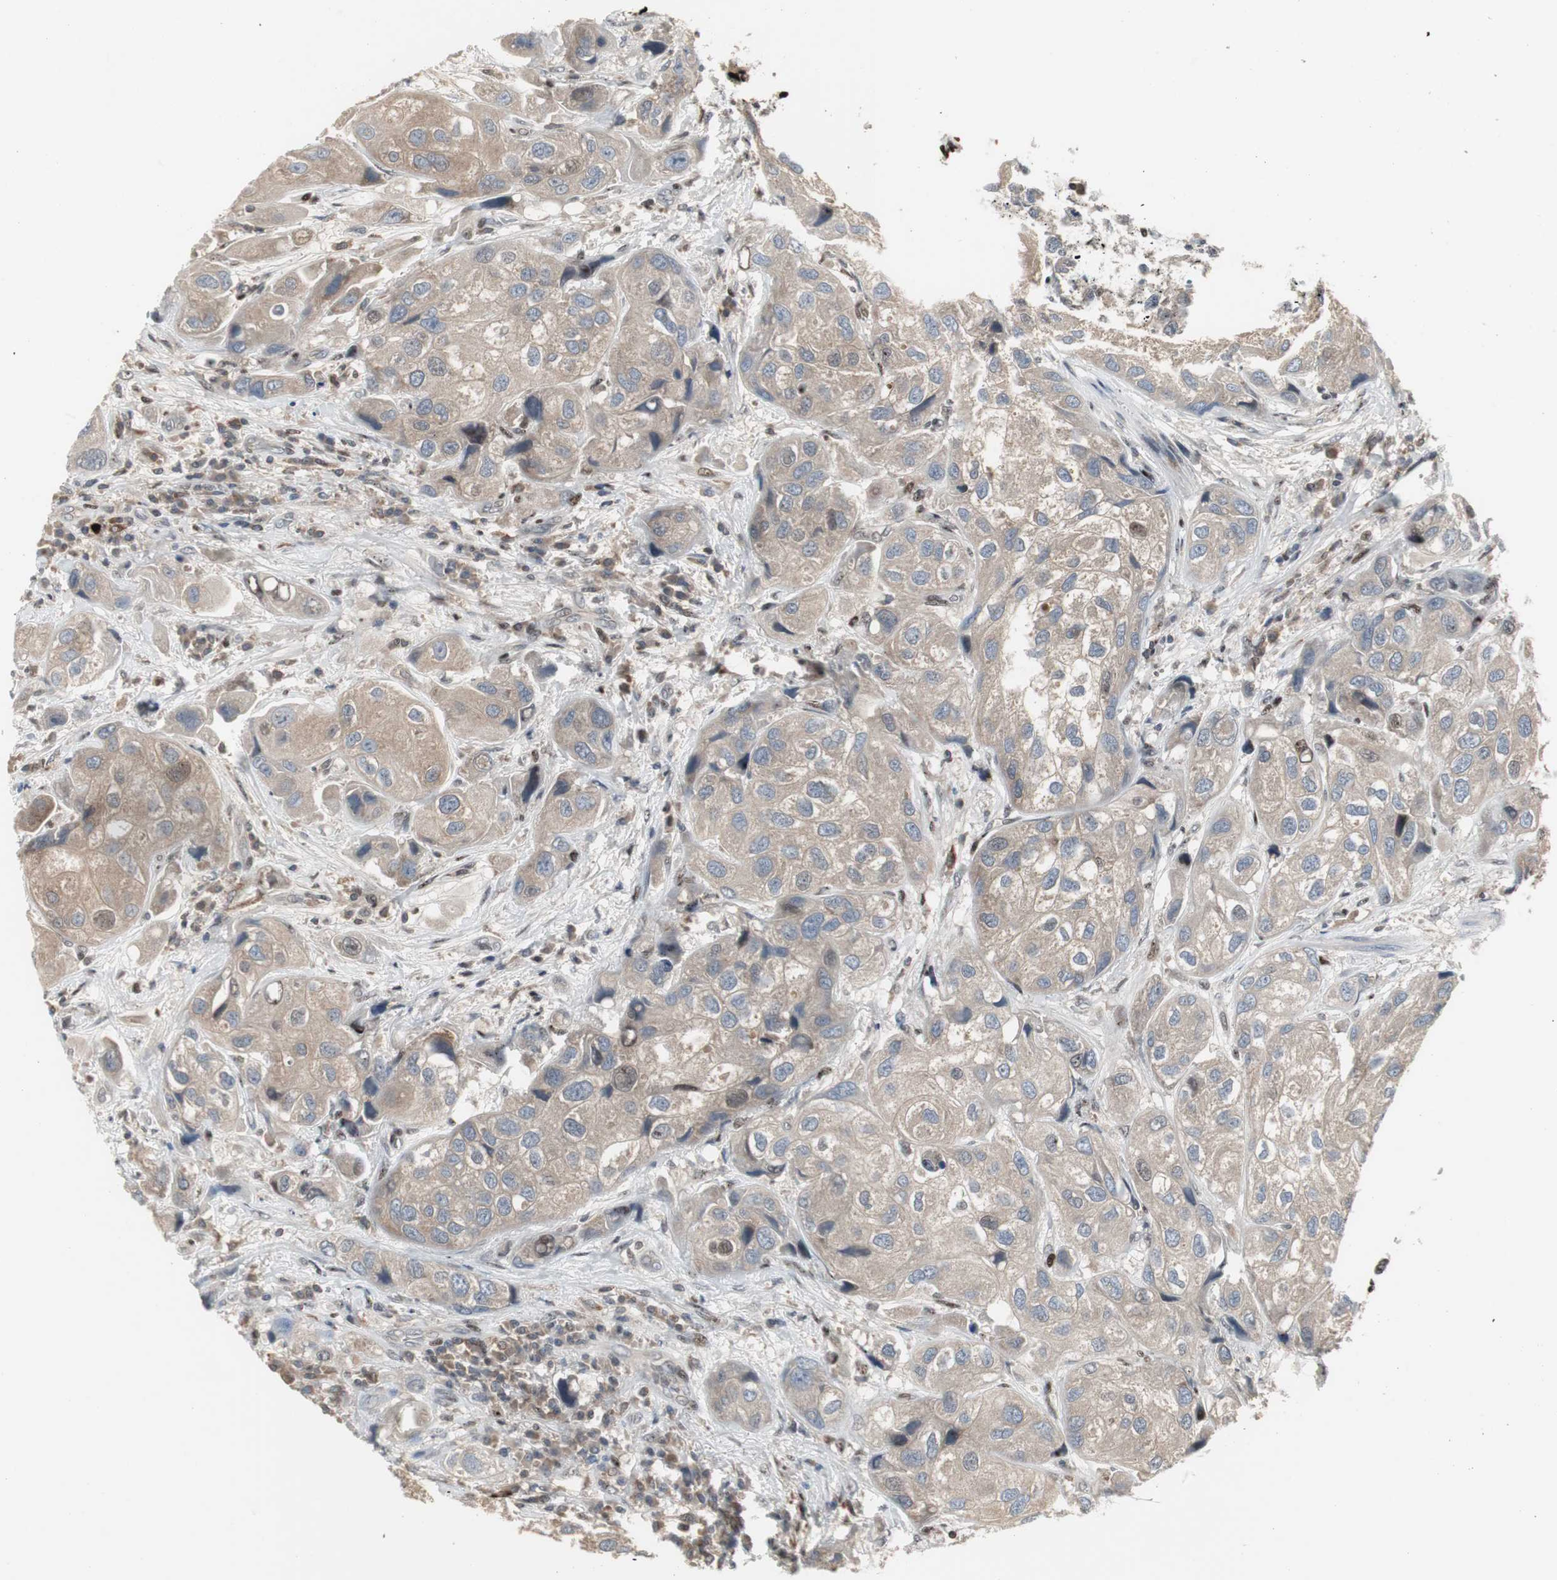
{"staining": {"intensity": "weak", "quantity": ">75%", "location": "cytoplasmic/membranous"}, "tissue": "urothelial cancer", "cell_type": "Tumor cells", "image_type": "cancer", "snomed": [{"axis": "morphology", "description": "Urothelial carcinoma, High grade"}, {"axis": "topography", "description": "Urinary bladder"}], "caption": "Immunohistochemical staining of high-grade urothelial carcinoma reveals low levels of weak cytoplasmic/membranous protein positivity in about >75% of tumor cells. The staining was performed using DAB to visualize the protein expression in brown, while the nuclei were stained in blue with hematoxylin (Magnification: 20x).", "gene": "GRK2", "patient": {"sex": "female", "age": 64}}